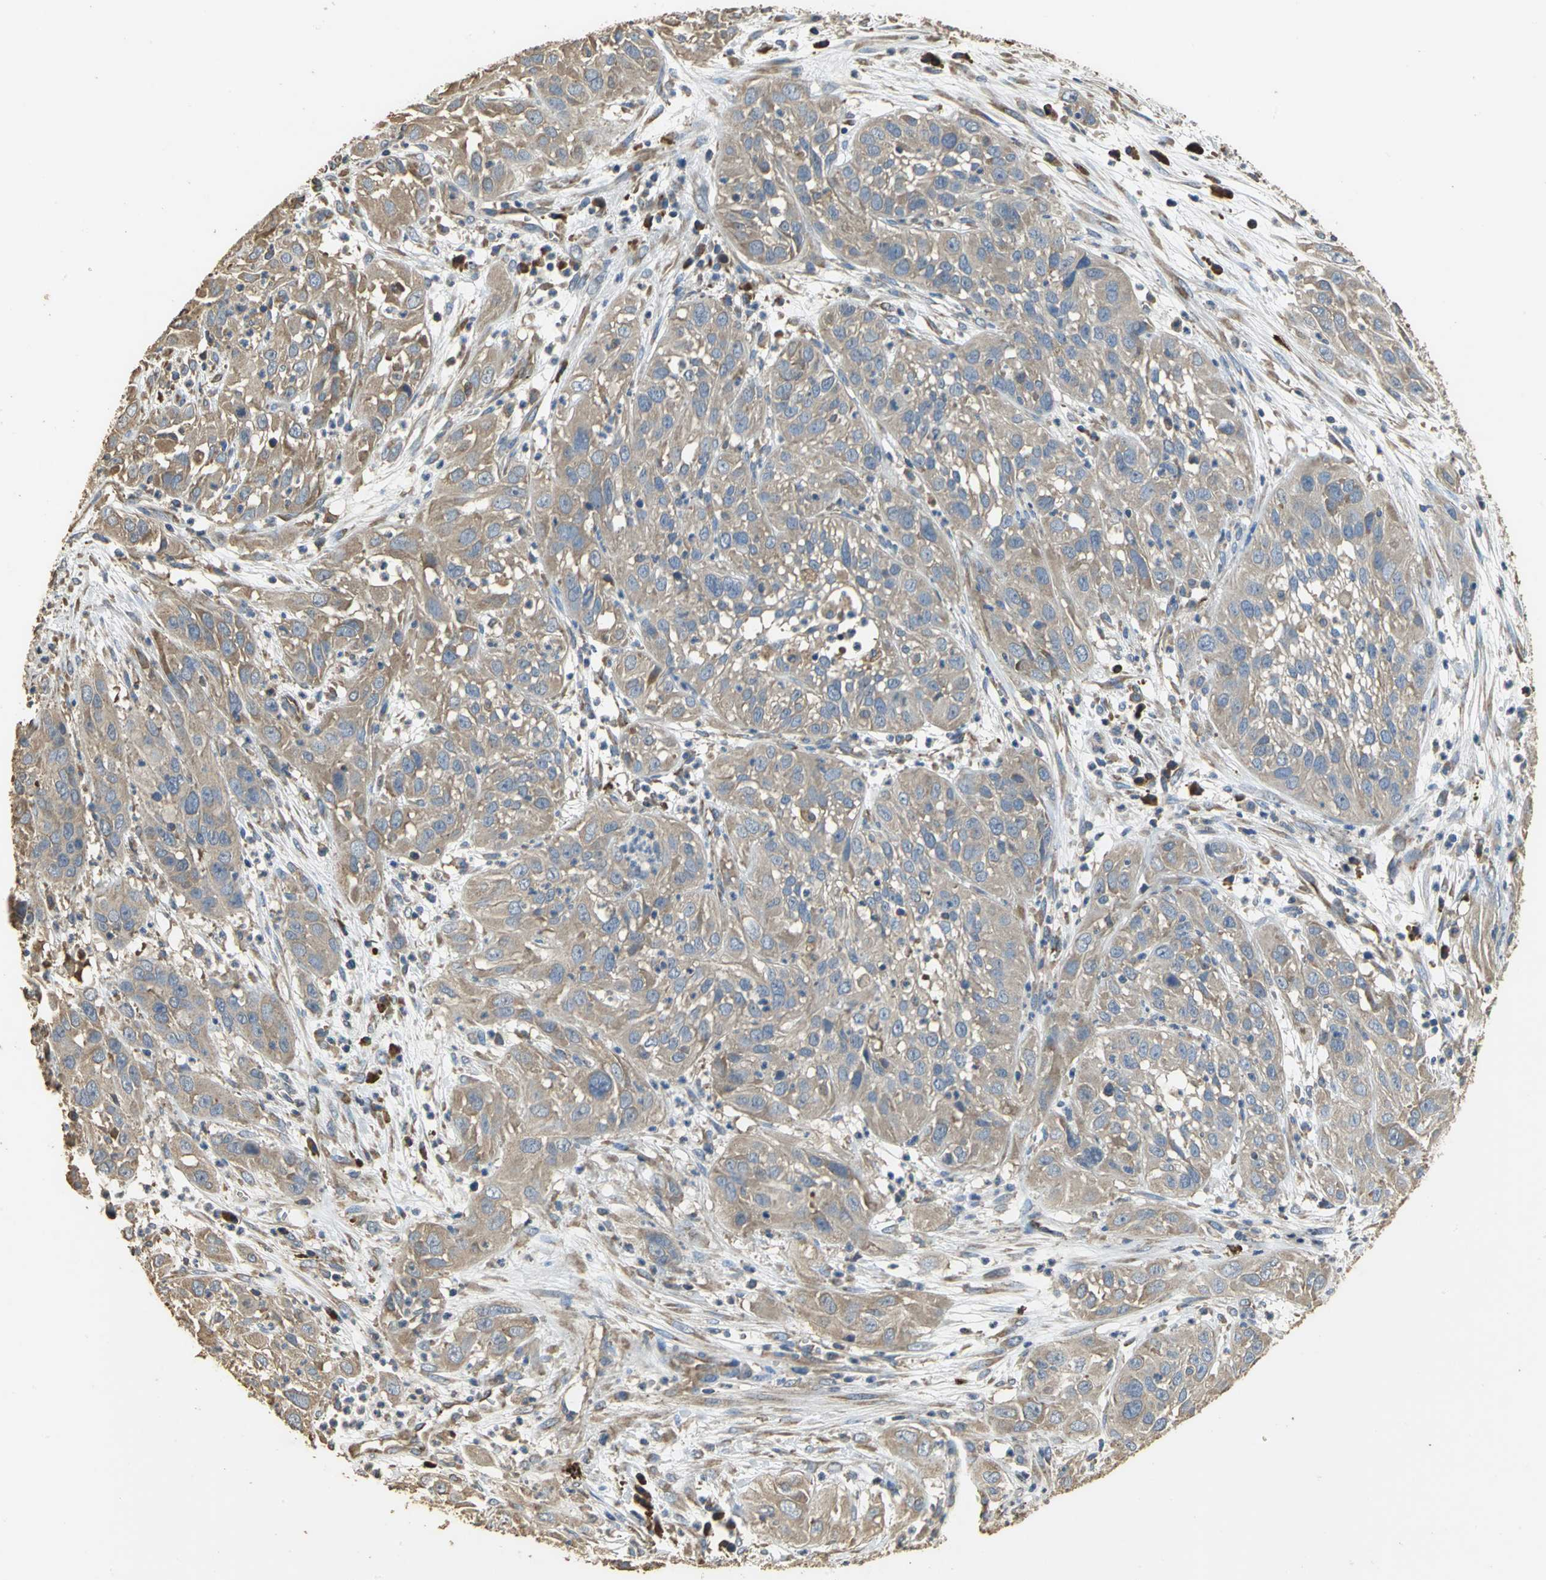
{"staining": {"intensity": "moderate", "quantity": ">75%", "location": "cytoplasmic/membranous"}, "tissue": "cervical cancer", "cell_type": "Tumor cells", "image_type": "cancer", "snomed": [{"axis": "morphology", "description": "Squamous cell carcinoma, NOS"}, {"axis": "topography", "description": "Cervix"}], "caption": "Protein staining of cervical squamous cell carcinoma tissue demonstrates moderate cytoplasmic/membranous expression in about >75% of tumor cells.", "gene": "ACSL4", "patient": {"sex": "female", "age": 32}}